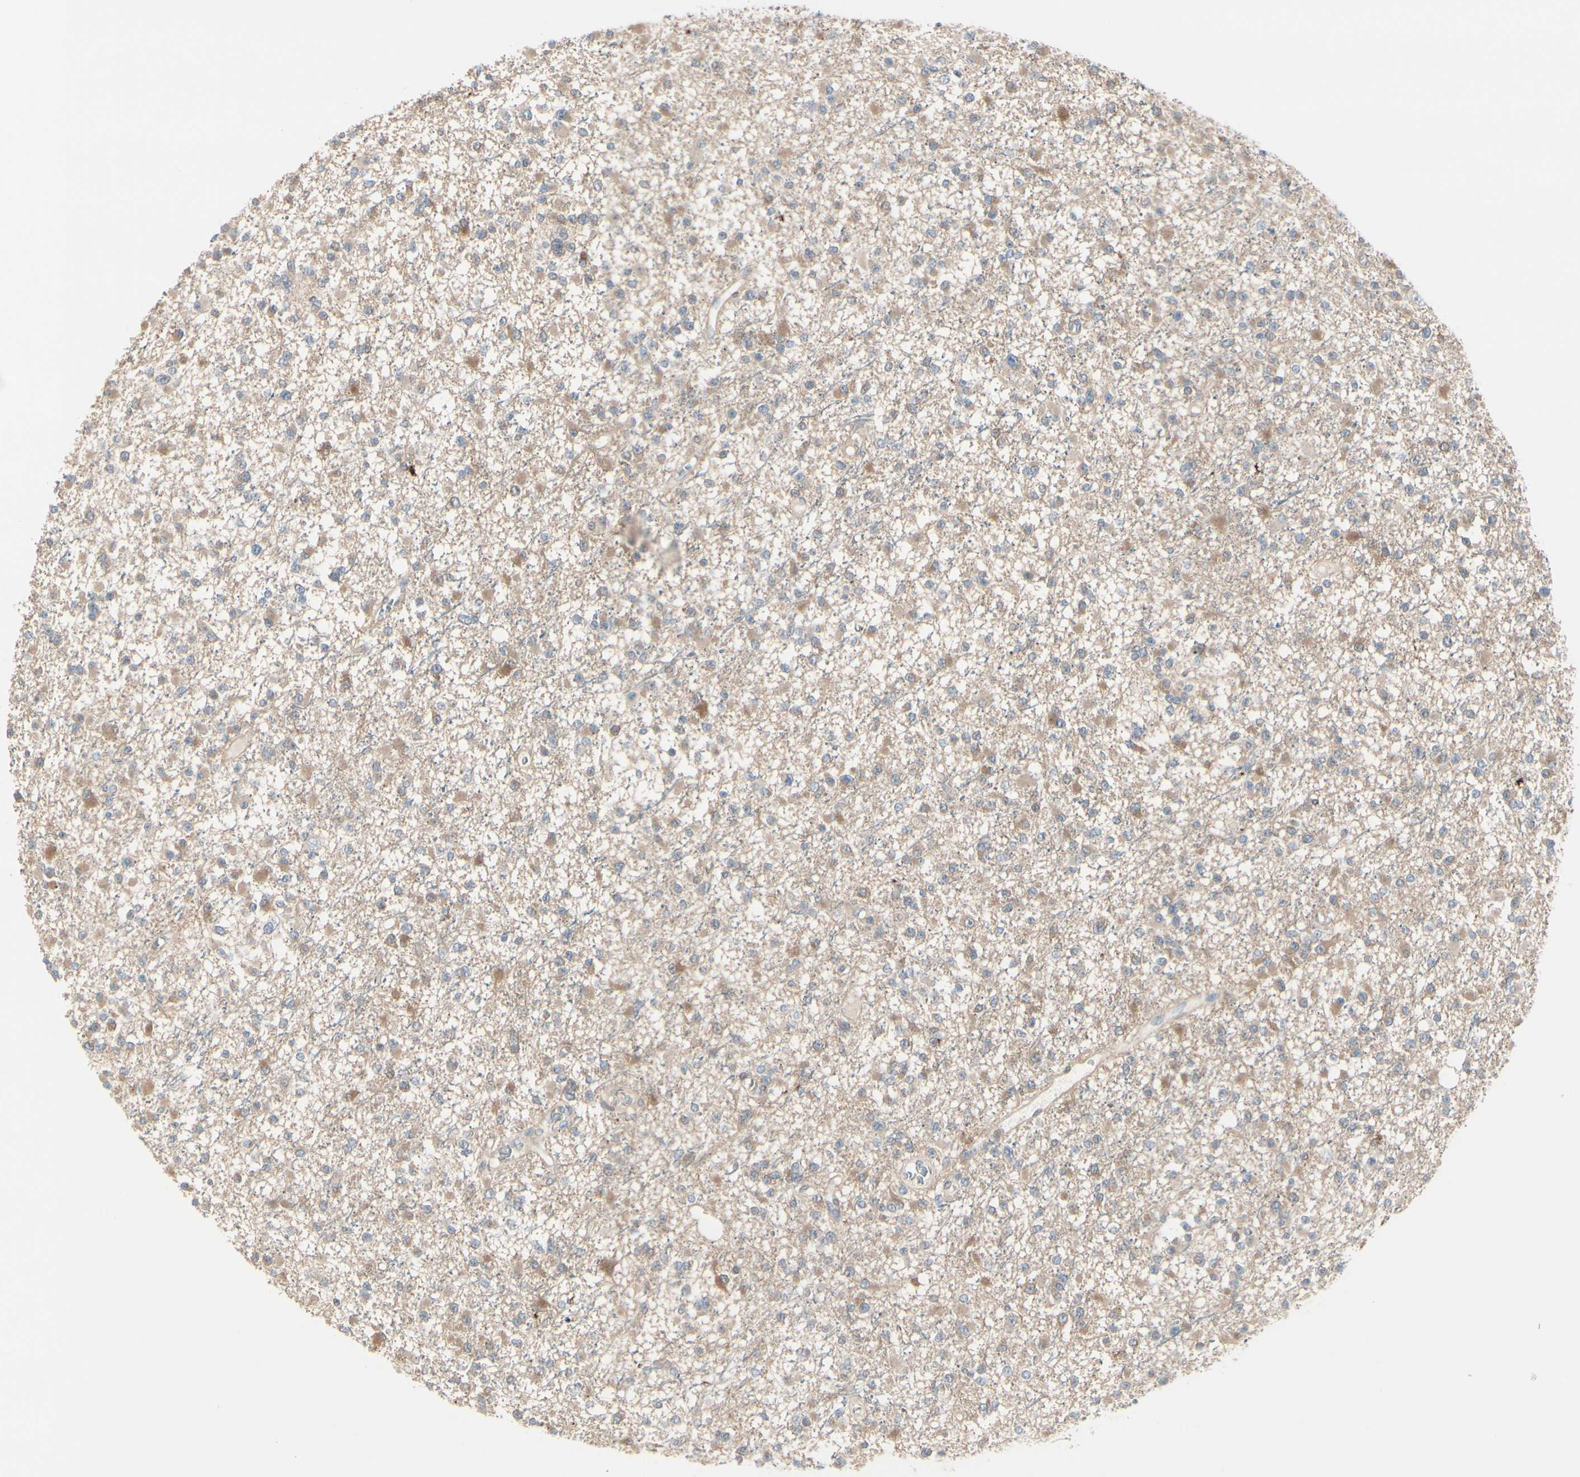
{"staining": {"intensity": "weak", "quantity": ">75%", "location": "cytoplasmic/membranous"}, "tissue": "glioma", "cell_type": "Tumor cells", "image_type": "cancer", "snomed": [{"axis": "morphology", "description": "Glioma, malignant, Low grade"}, {"axis": "topography", "description": "Brain"}], "caption": "Human glioma stained with a protein marker shows weak staining in tumor cells.", "gene": "SLC9A3R1", "patient": {"sex": "female", "age": 22}}